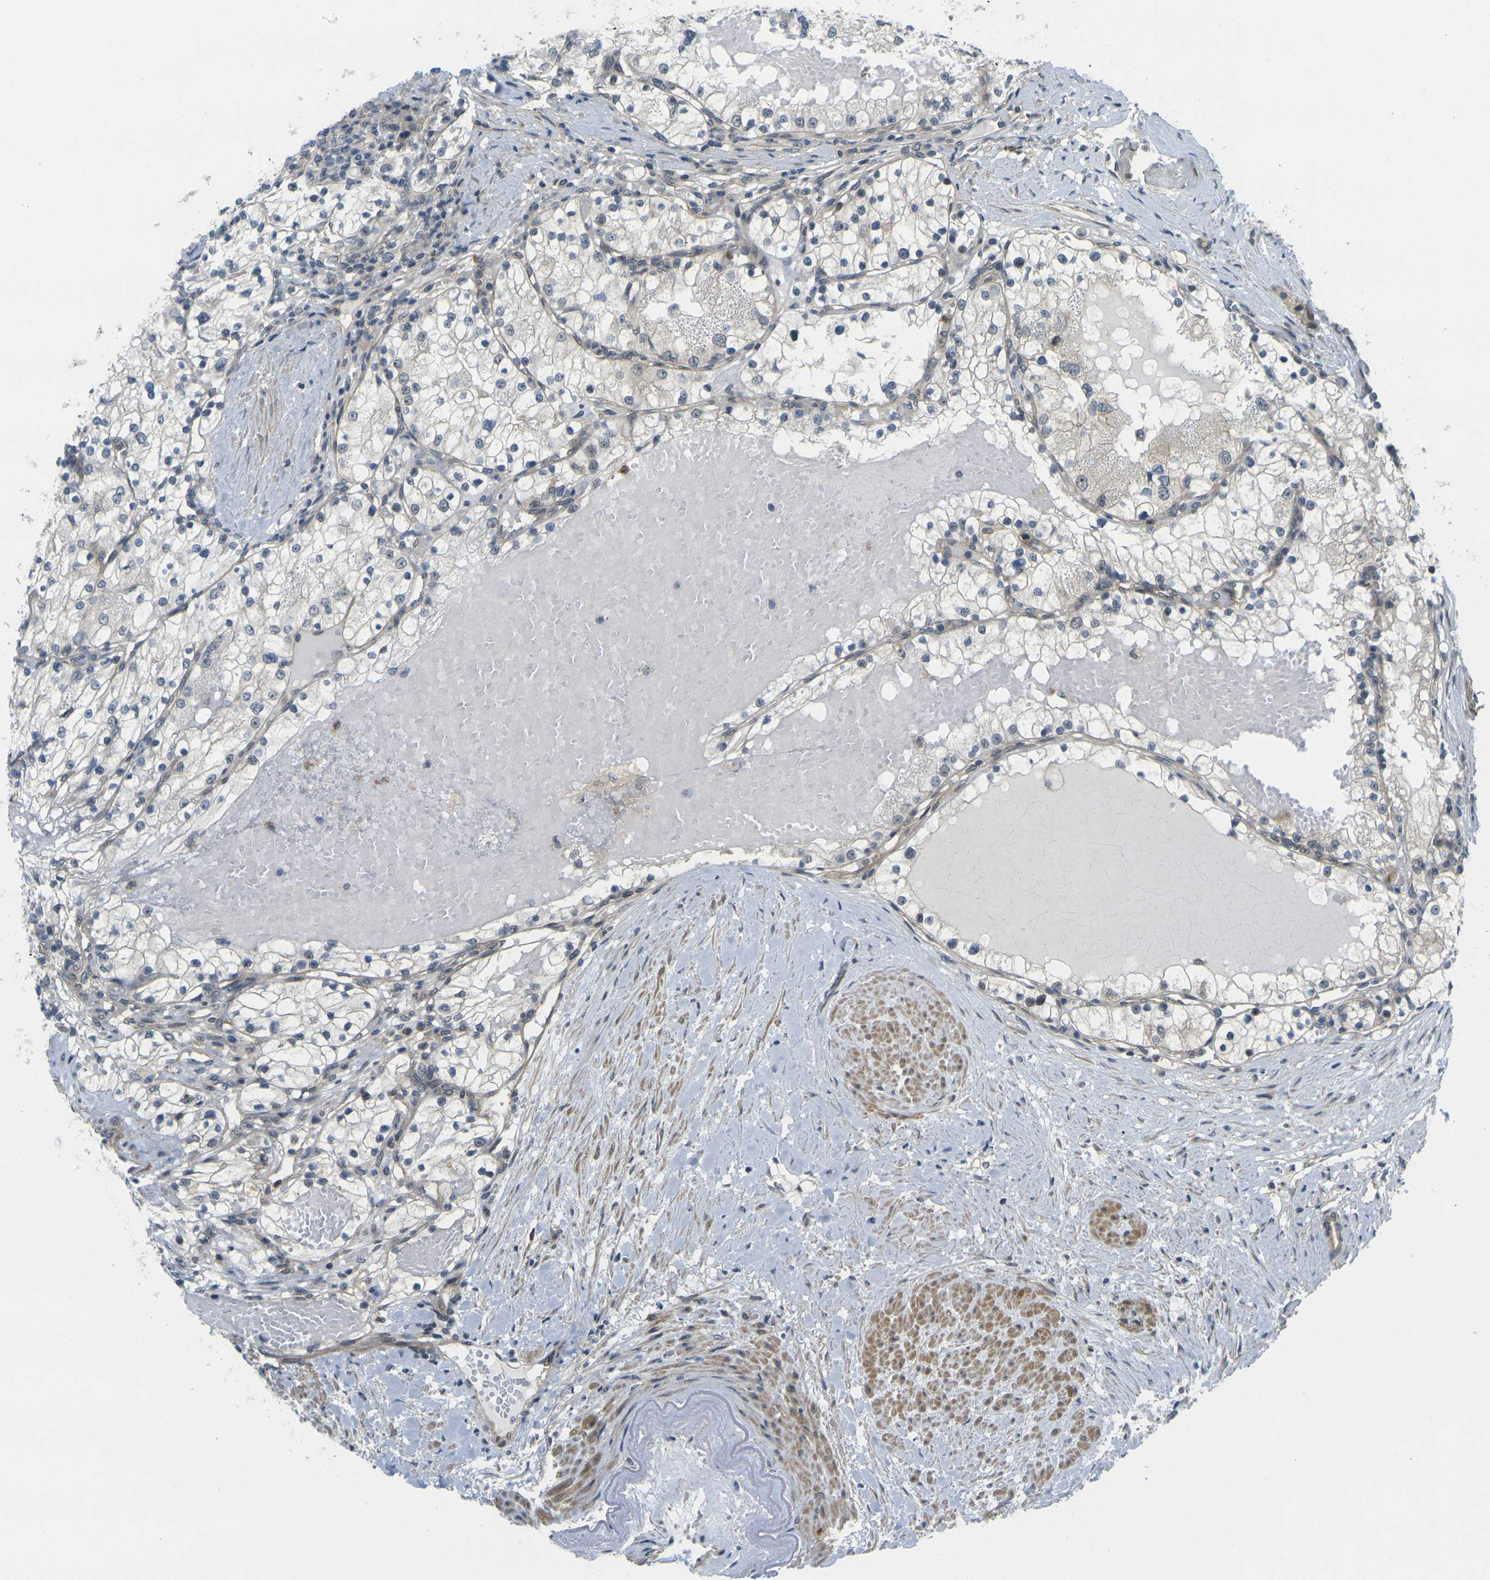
{"staining": {"intensity": "negative", "quantity": "none", "location": "none"}, "tissue": "renal cancer", "cell_type": "Tumor cells", "image_type": "cancer", "snomed": [{"axis": "morphology", "description": "Adenocarcinoma, NOS"}, {"axis": "topography", "description": "Kidney"}], "caption": "An immunohistochemistry micrograph of renal cancer is shown. There is no staining in tumor cells of renal cancer.", "gene": "KCTD10", "patient": {"sex": "male", "age": 68}}